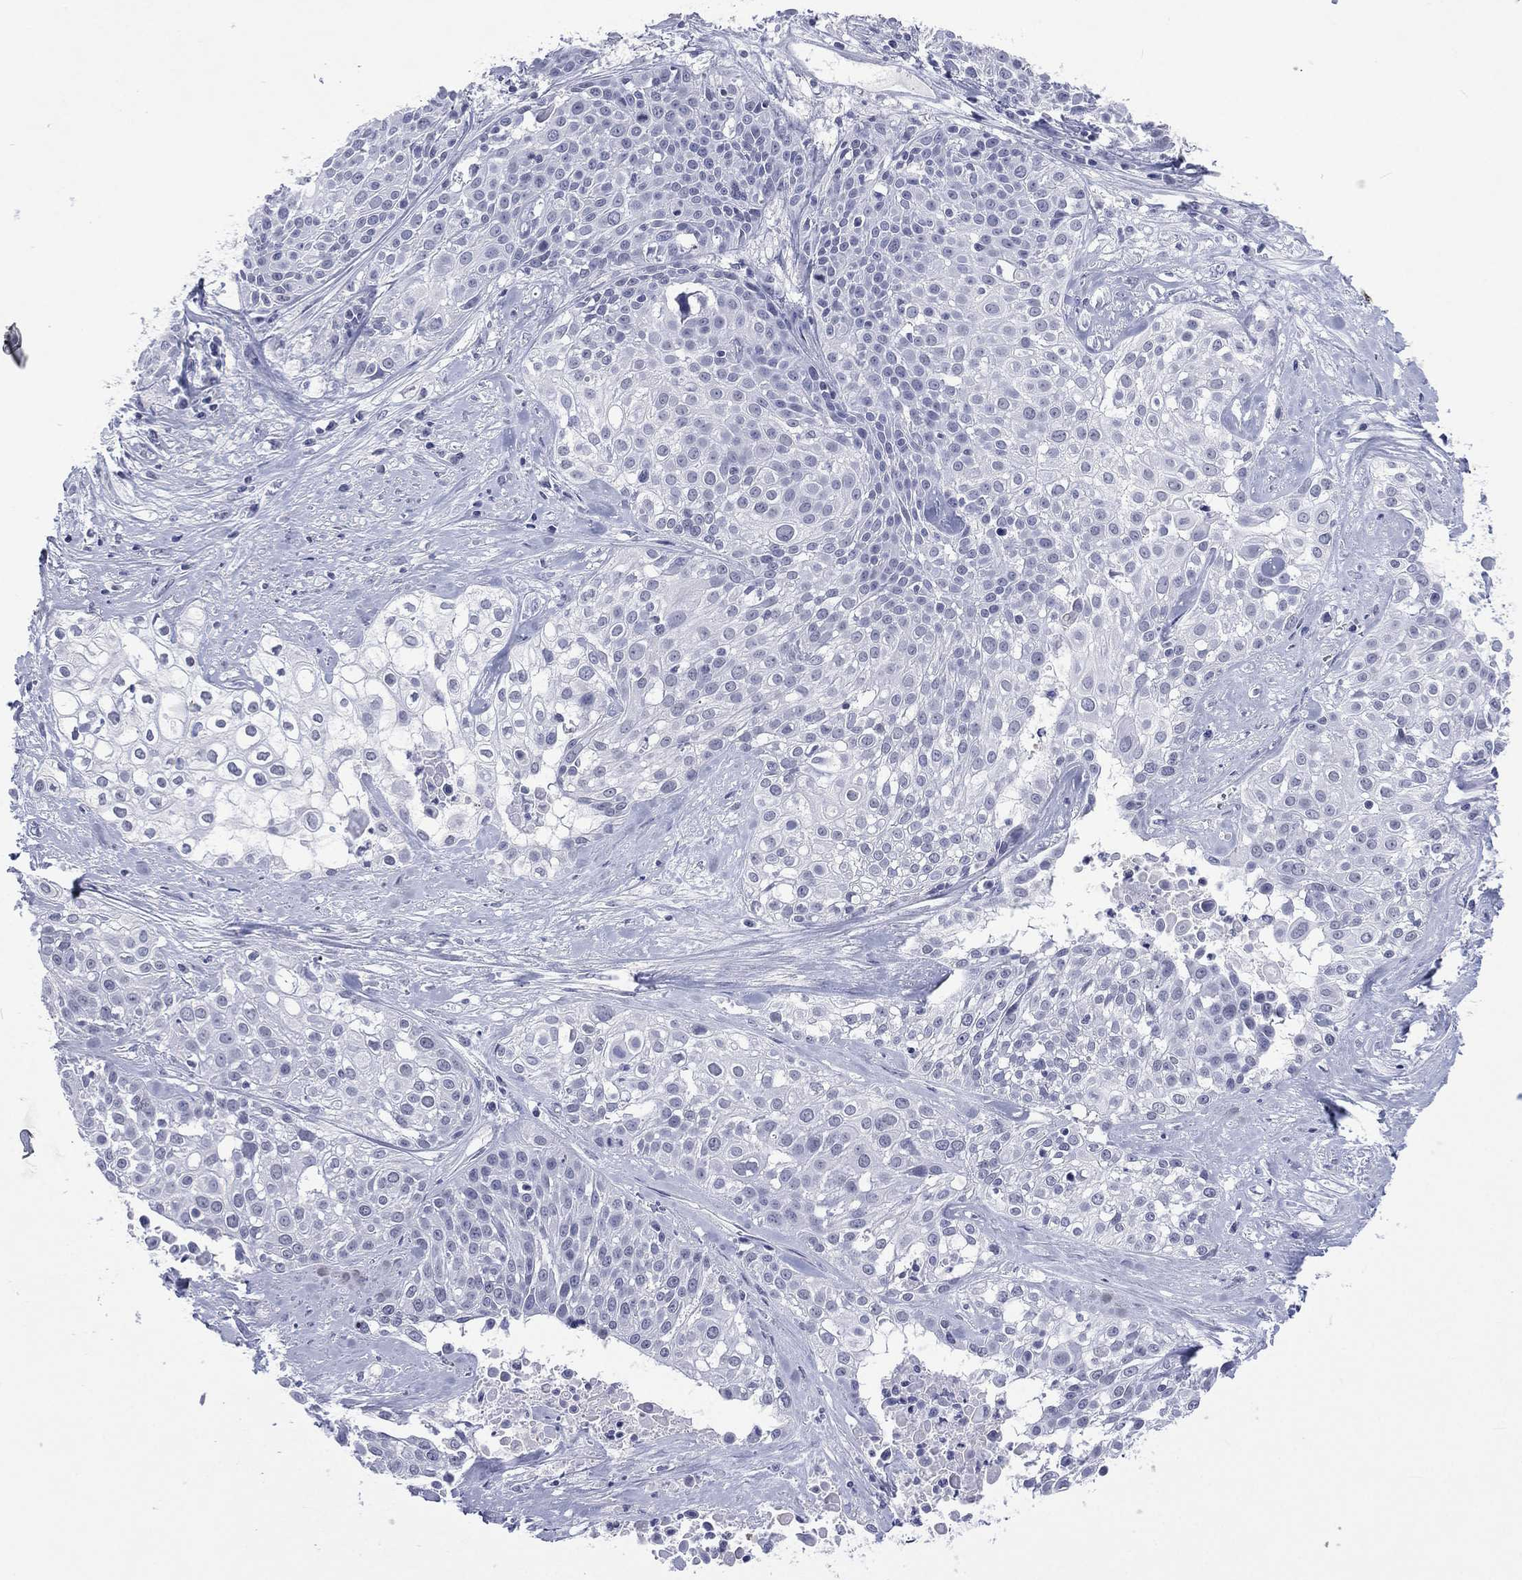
{"staining": {"intensity": "negative", "quantity": "none", "location": "none"}, "tissue": "cervical cancer", "cell_type": "Tumor cells", "image_type": "cancer", "snomed": [{"axis": "morphology", "description": "Squamous cell carcinoma, NOS"}, {"axis": "topography", "description": "Cervix"}], "caption": "Immunohistochemical staining of human squamous cell carcinoma (cervical) exhibits no significant staining in tumor cells.", "gene": "SSX1", "patient": {"sex": "female", "age": 39}}